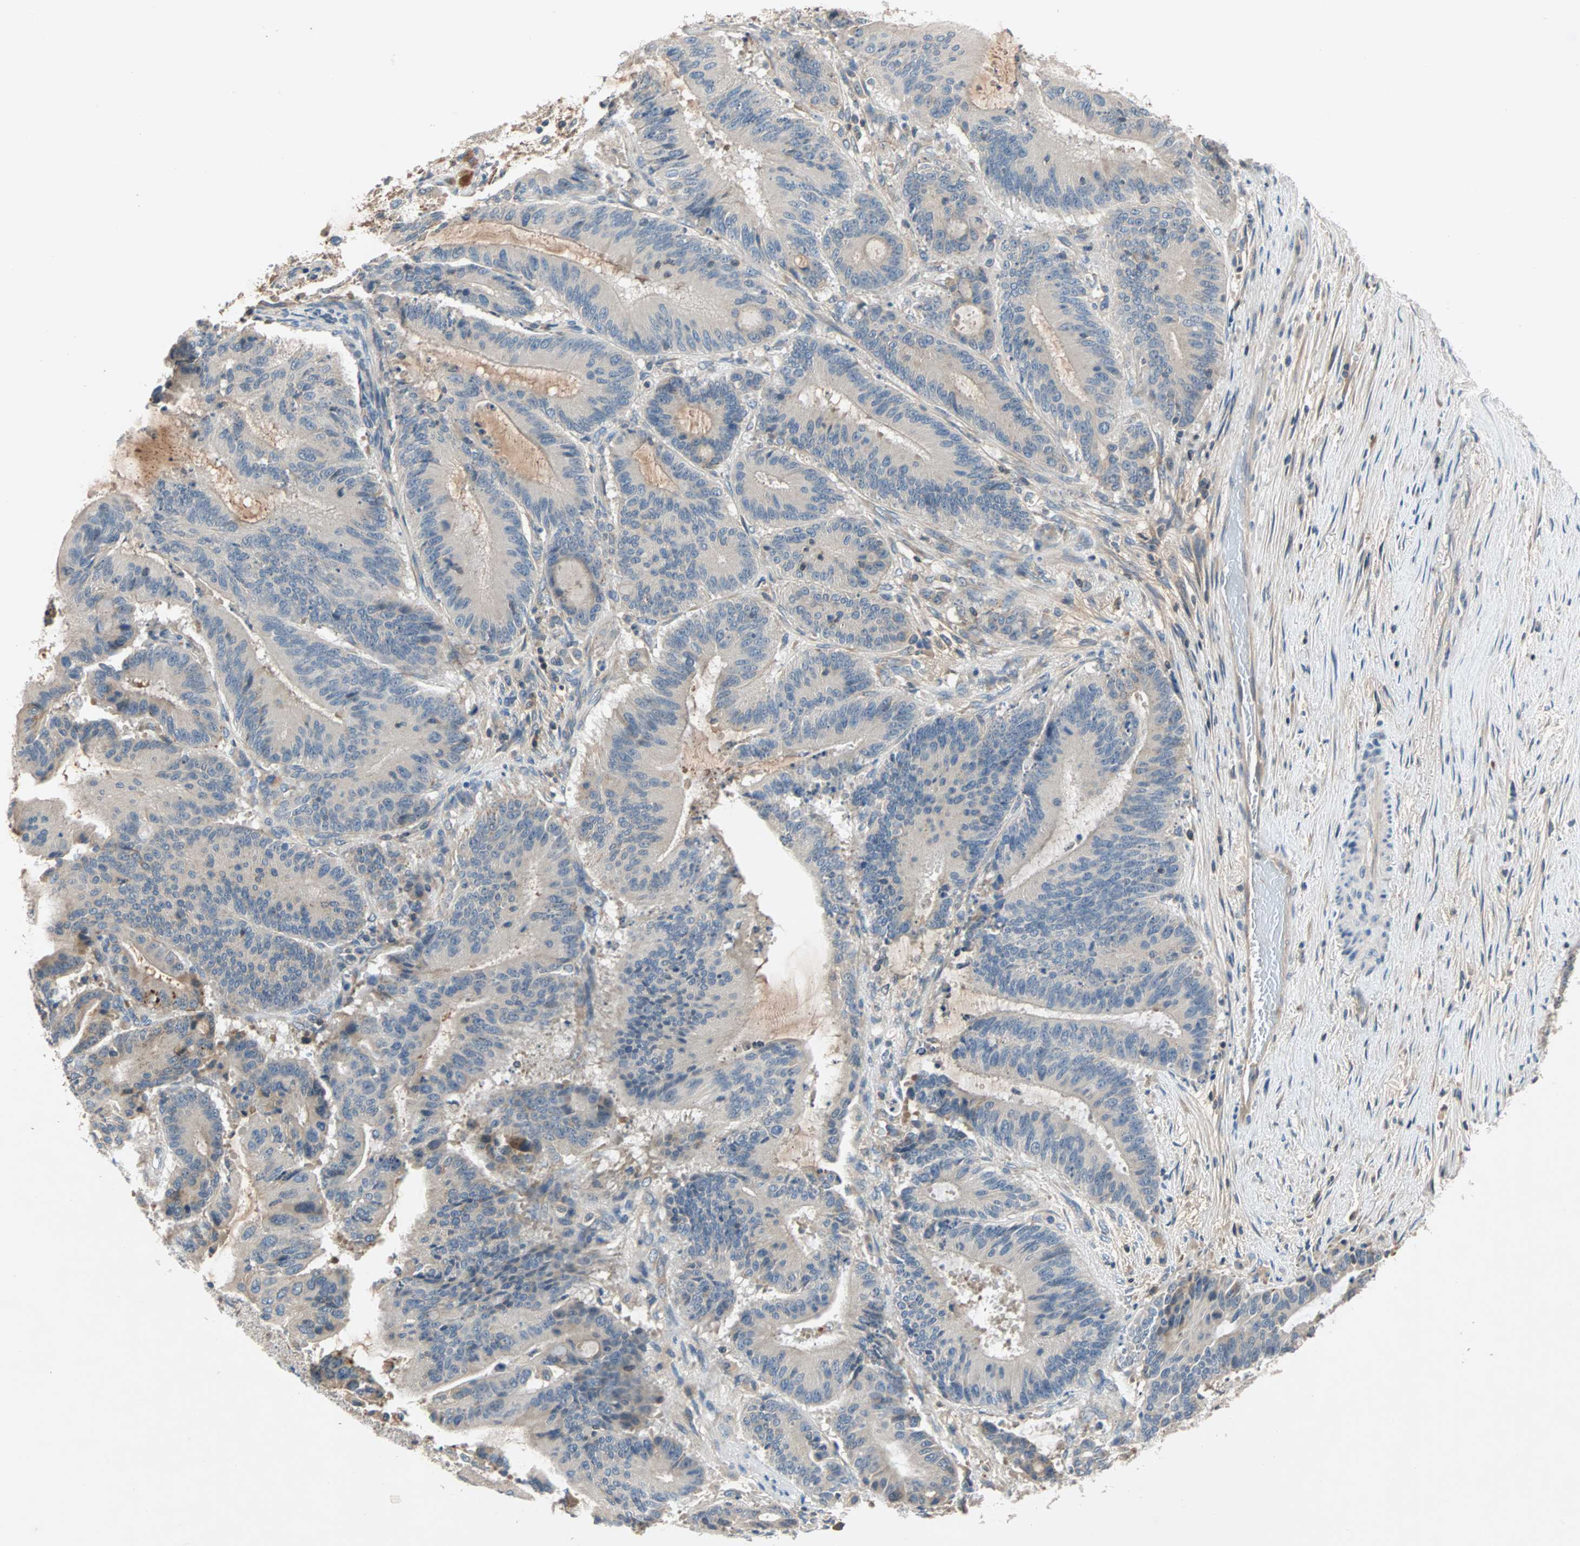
{"staining": {"intensity": "negative", "quantity": "none", "location": "none"}, "tissue": "liver cancer", "cell_type": "Tumor cells", "image_type": "cancer", "snomed": [{"axis": "morphology", "description": "Cholangiocarcinoma"}, {"axis": "topography", "description": "Liver"}], "caption": "DAB (3,3'-diaminobenzidine) immunohistochemical staining of cholangiocarcinoma (liver) demonstrates no significant positivity in tumor cells.", "gene": "MAP4K1", "patient": {"sex": "female", "age": 73}}